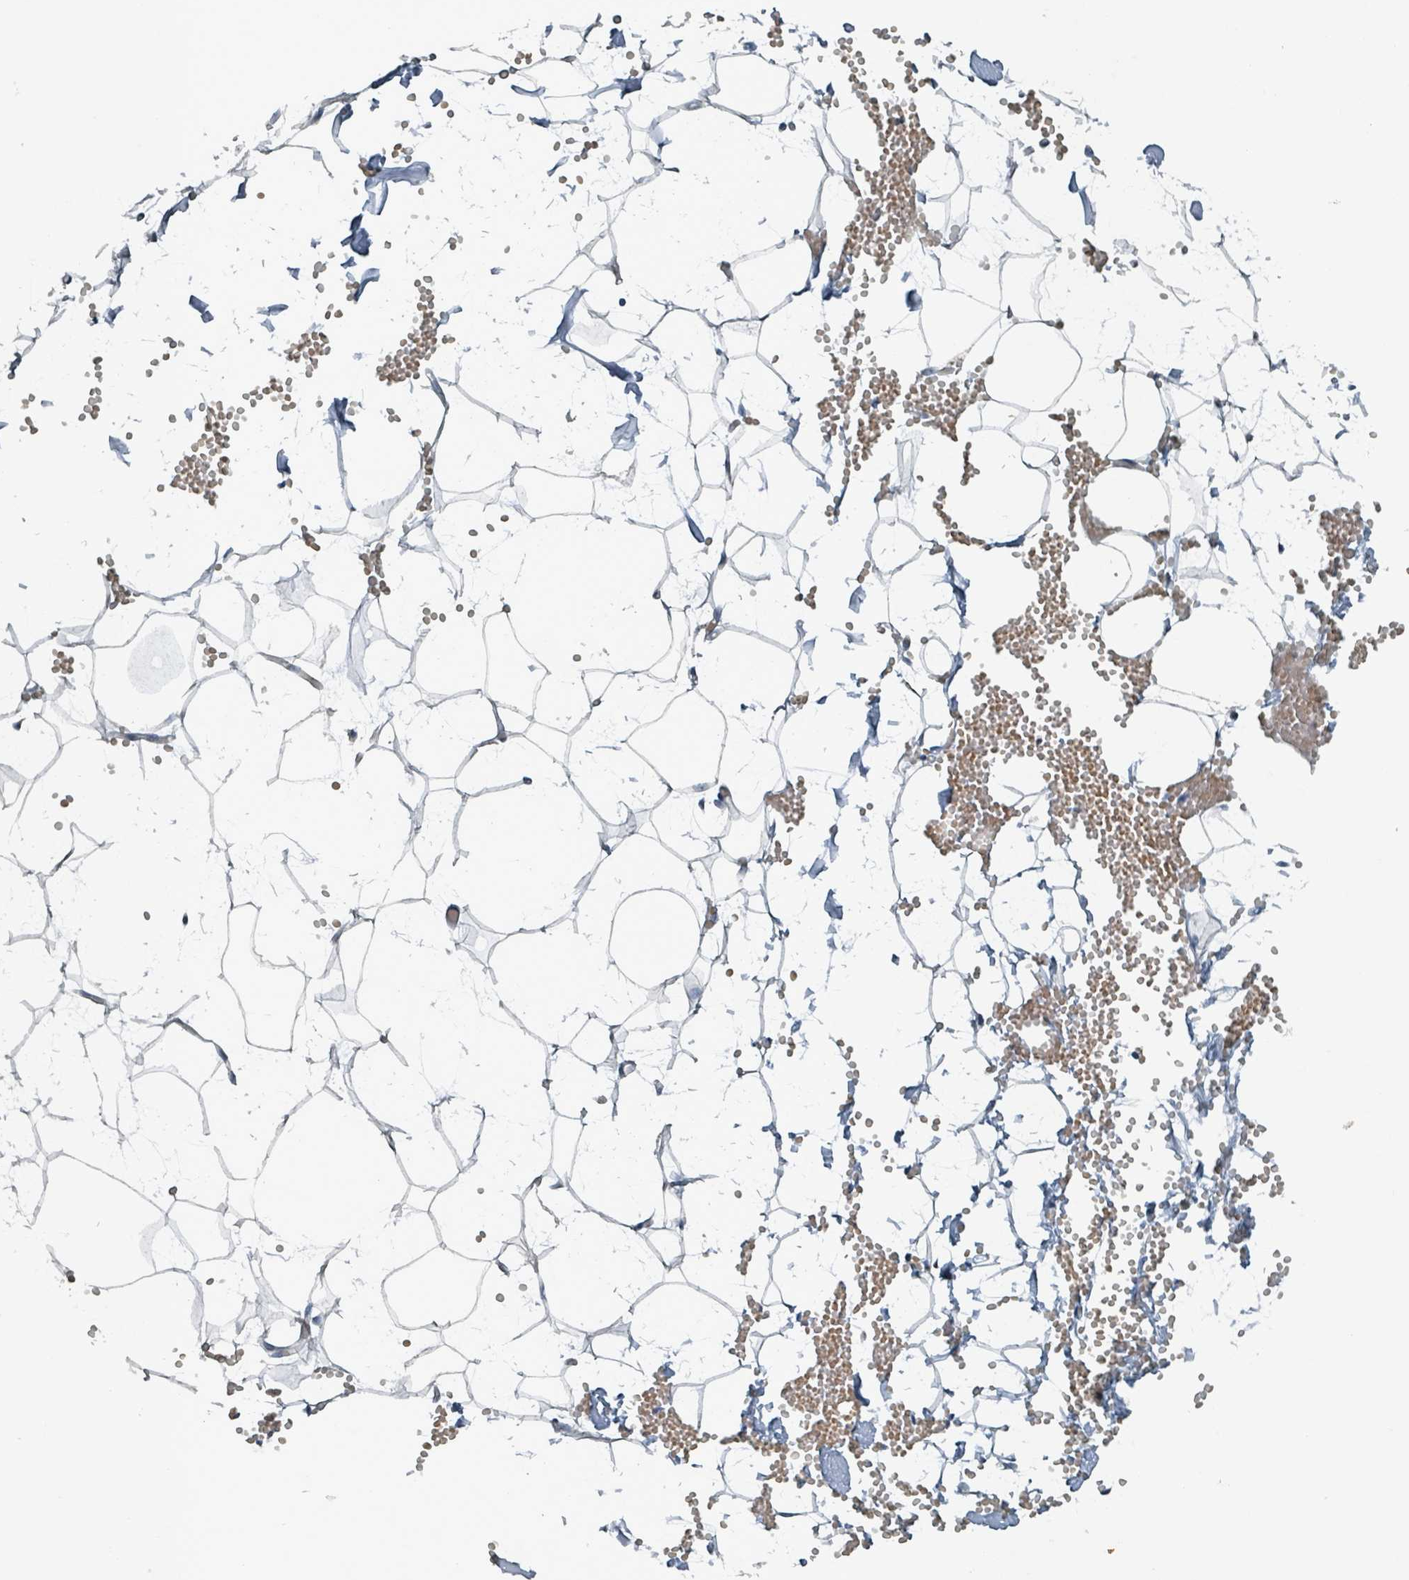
{"staining": {"intensity": "negative", "quantity": "none", "location": "none"}, "tissue": "adipose tissue", "cell_type": "Adipocytes", "image_type": "normal", "snomed": [{"axis": "morphology", "description": "Normal tissue, NOS"}, {"axis": "topography", "description": "Breast"}], "caption": "Adipose tissue was stained to show a protein in brown. There is no significant staining in adipocytes. (DAB (3,3'-diaminobenzidine) immunohistochemistry (IHC), high magnification).", "gene": "RHPN2", "patient": {"sex": "female", "age": 23}}